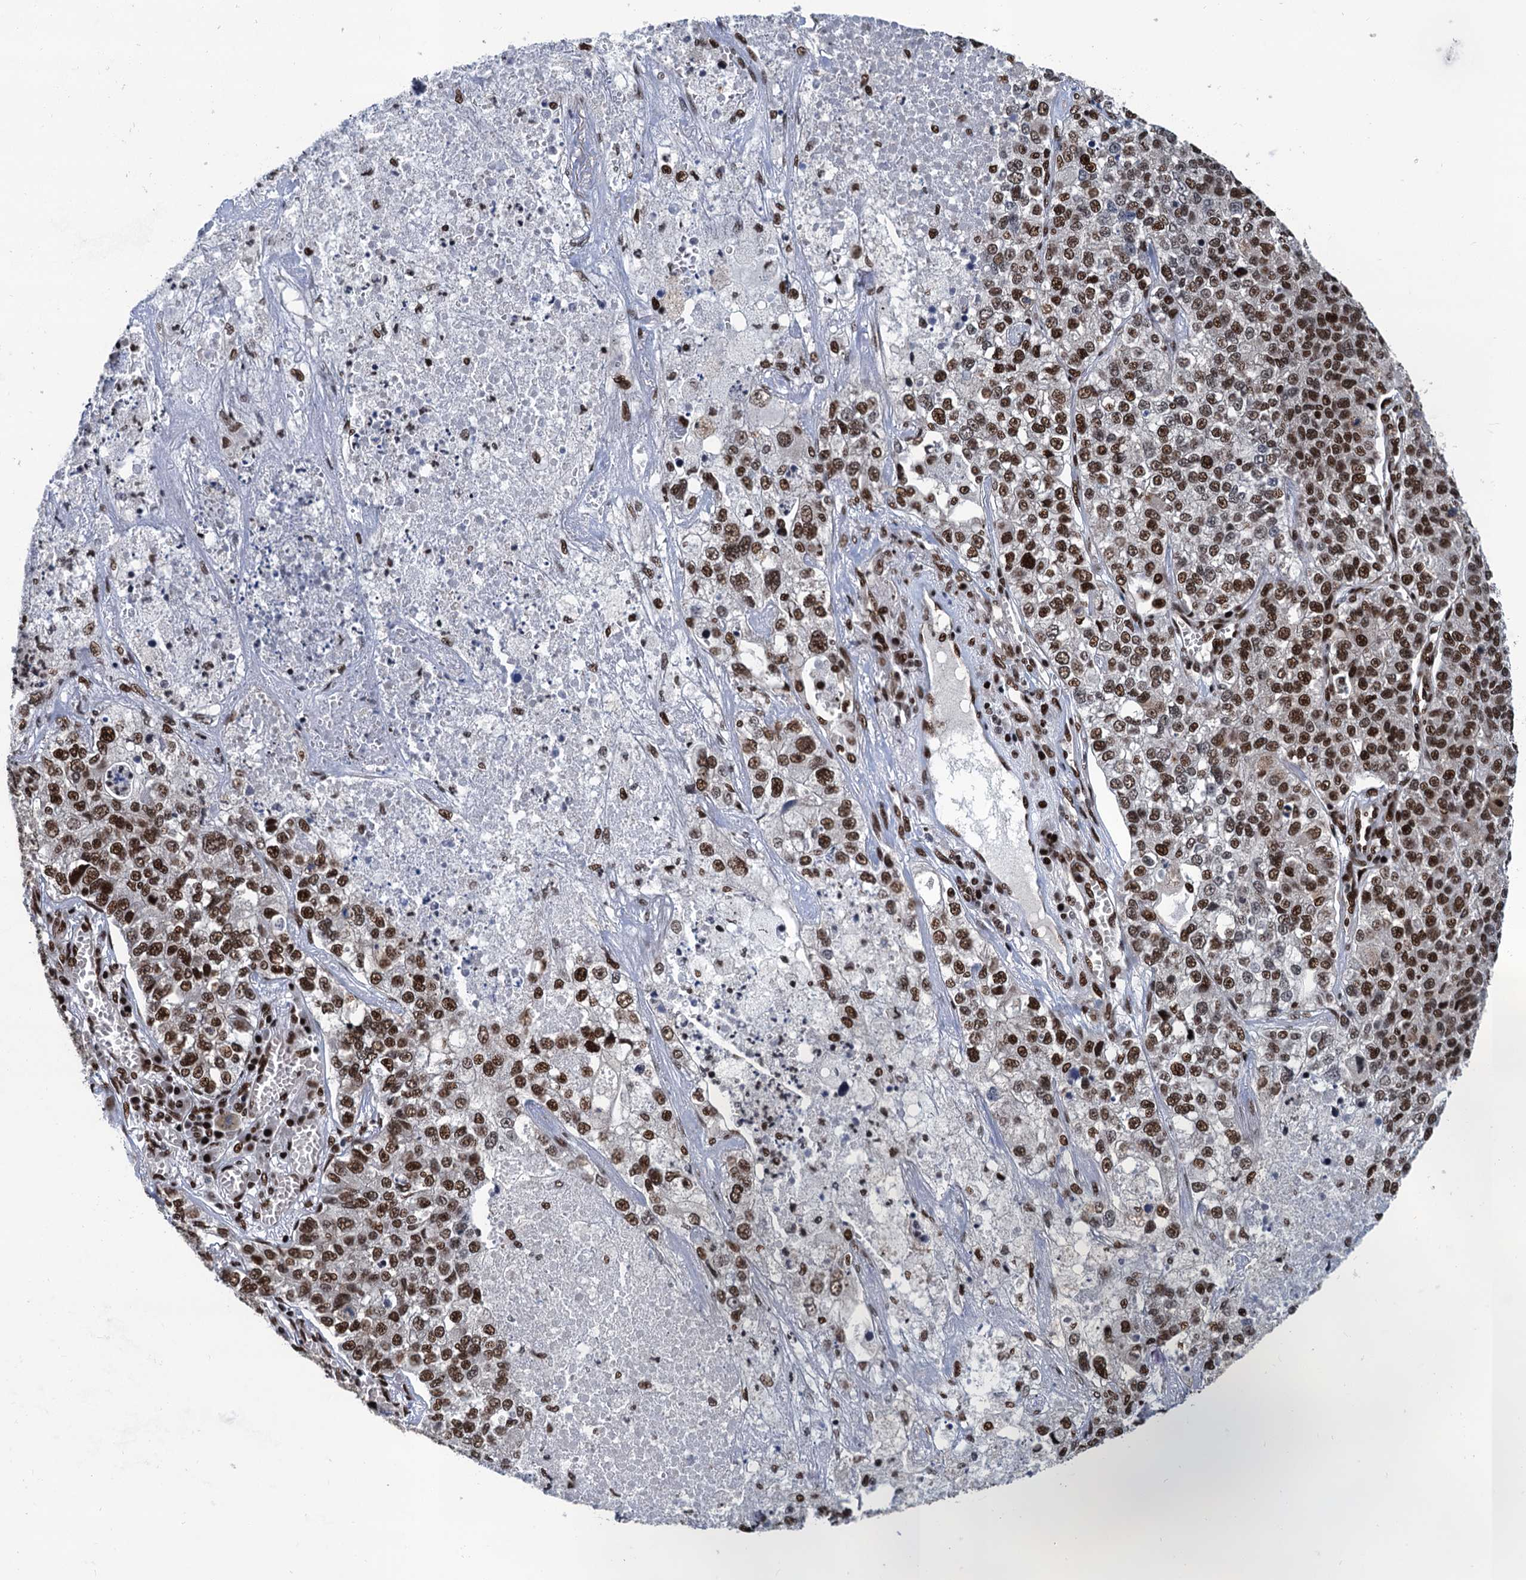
{"staining": {"intensity": "moderate", "quantity": ">75%", "location": "nuclear"}, "tissue": "lung cancer", "cell_type": "Tumor cells", "image_type": "cancer", "snomed": [{"axis": "morphology", "description": "Adenocarcinoma, NOS"}, {"axis": "topography", "description": "Lung"}], "caption": "Protein staining by immunohistochemistry (IHC) shows moderate nuclear positivity in approximately >75% of tumor cells in lung cancer.", "gene": "PPP4R1", "patient": {"sex": "male", "age": 49}}